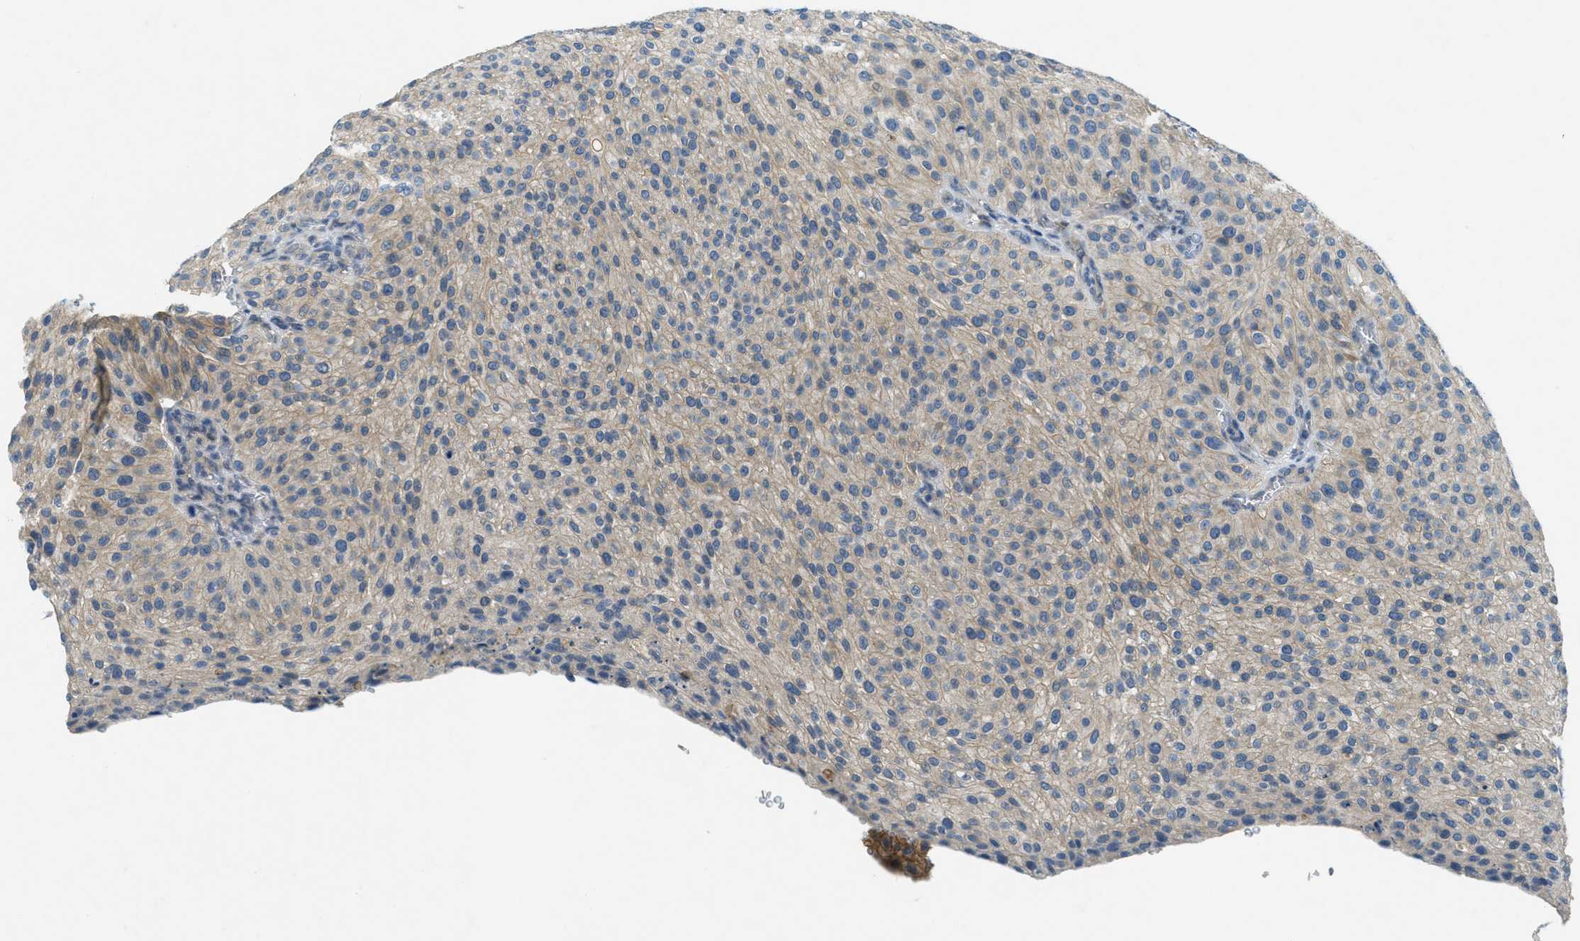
{"staining": {"intensity": "weak", "quantity": "25%-75%", "location": "cytoplasmic/membranous"}, "tissue": "urothelial cancer", "cell_type": "Tumor cells", "image_type": "cancer", "snomed": [{"axis": "morphology", "description": "Urothelial carcinoma, Low grade"}, {"axis": "topography", "description": "Smooth muscle"}, {"axis": "topography", "description": "Urinary bladder"}], "caption": "Low-grade urothelial carcinoma stained with a brown dye demonstrates weak cytoplasmic/membranous positive staining in about 25%-75% of tumor cells.", "gene": "SNX14", "patient": {"sex": "male", "age": 60}}